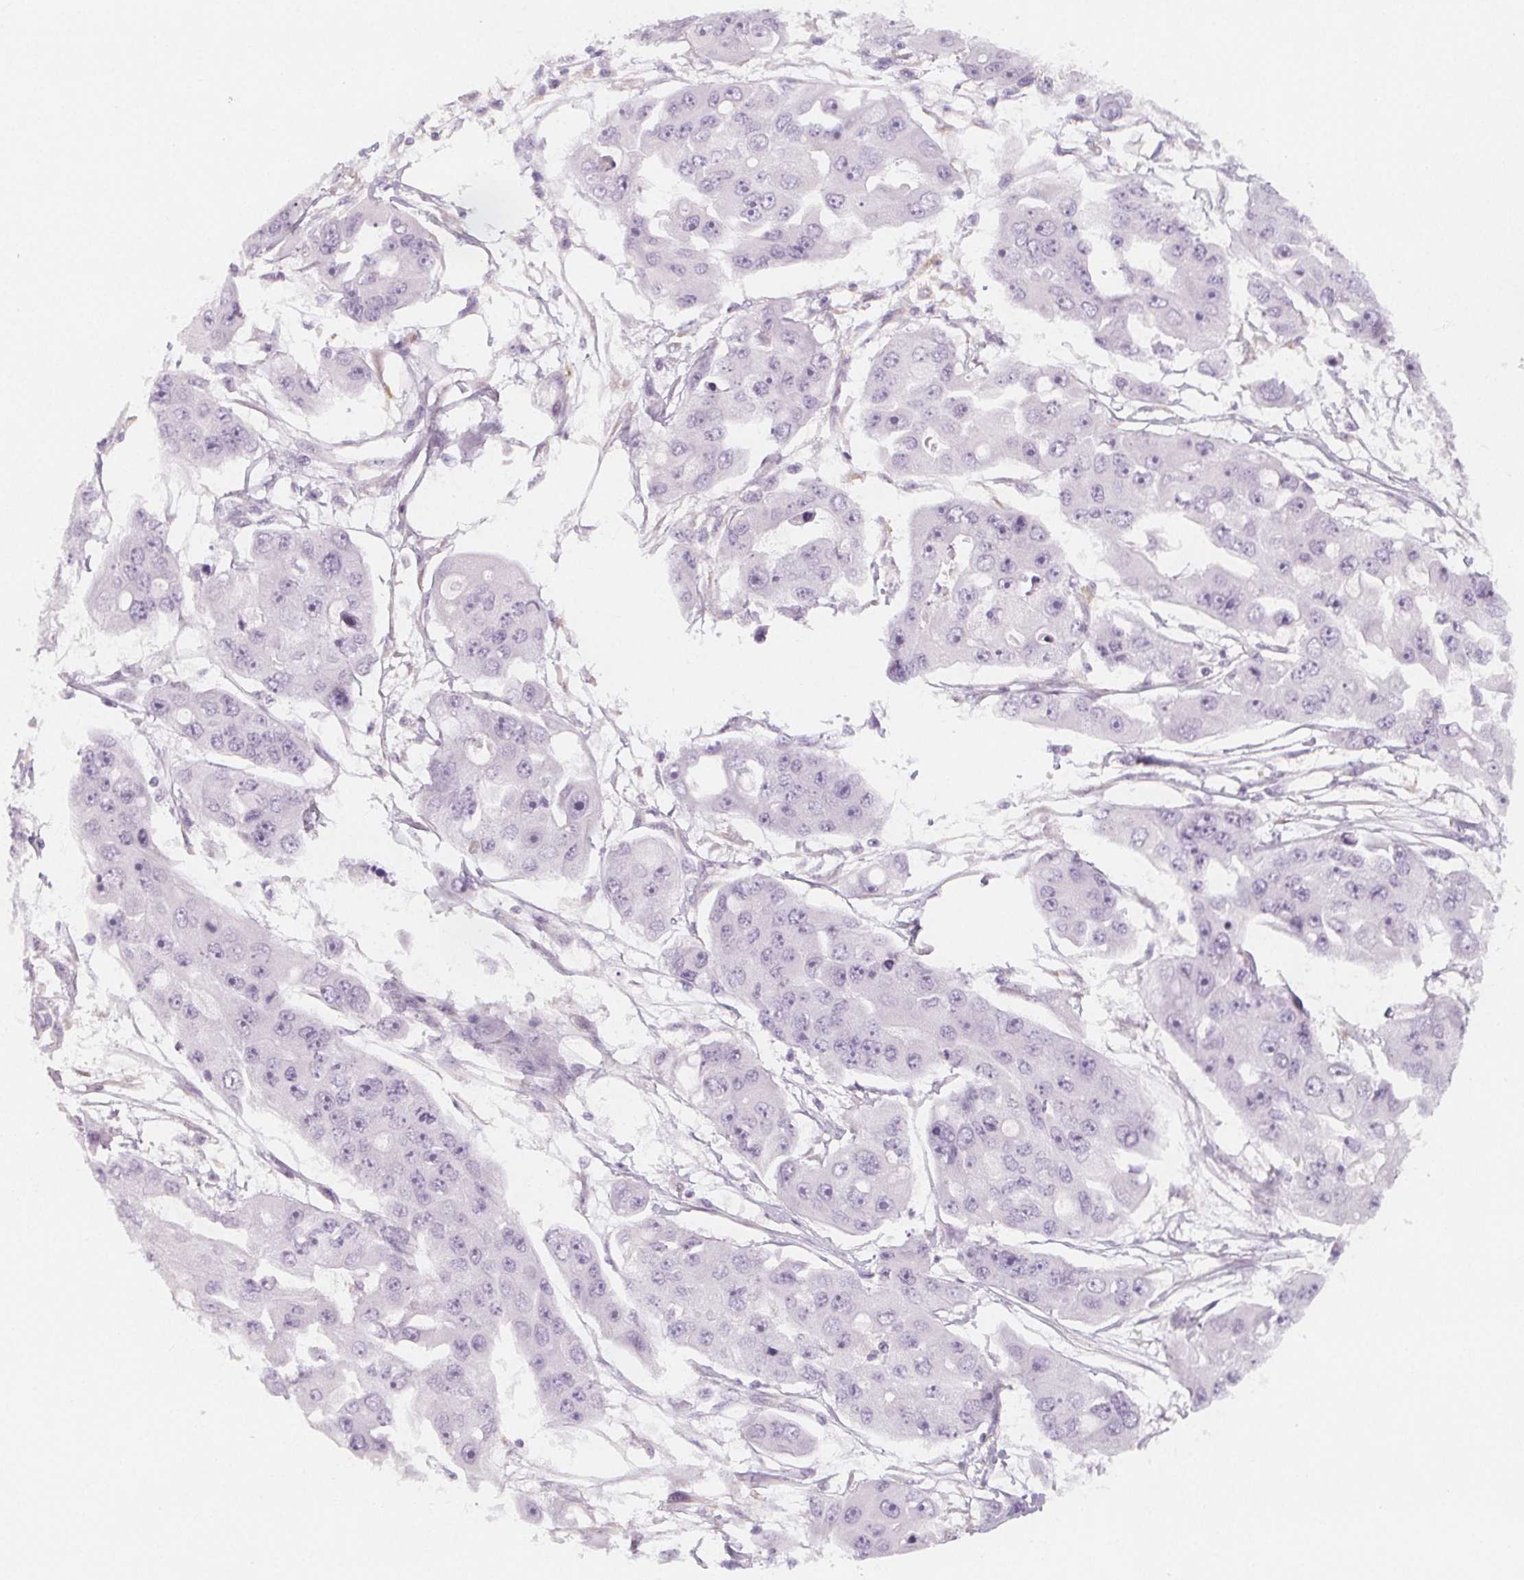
{"staining": {"intensity": "negative", "quantity": "none", "location": "none"}, "tissue": "ovarian cancer", "cell_type": "Tumor cells", "image_type": "cancer", "snomed": [{"axis": "morphology", "description": "Cystadenocarcinoma, serous, NOS"}, {"axis": "topography", "description": "Ovary"}], "caption": "DAB (3,3'-diaminobenzidine) immunohistochemical staining of ovarian serous cystadenocarcinoma shows no significant staining in tumor cells.", "gene": "MAP1A", "patient": {"sex": "female", "age": 56}}